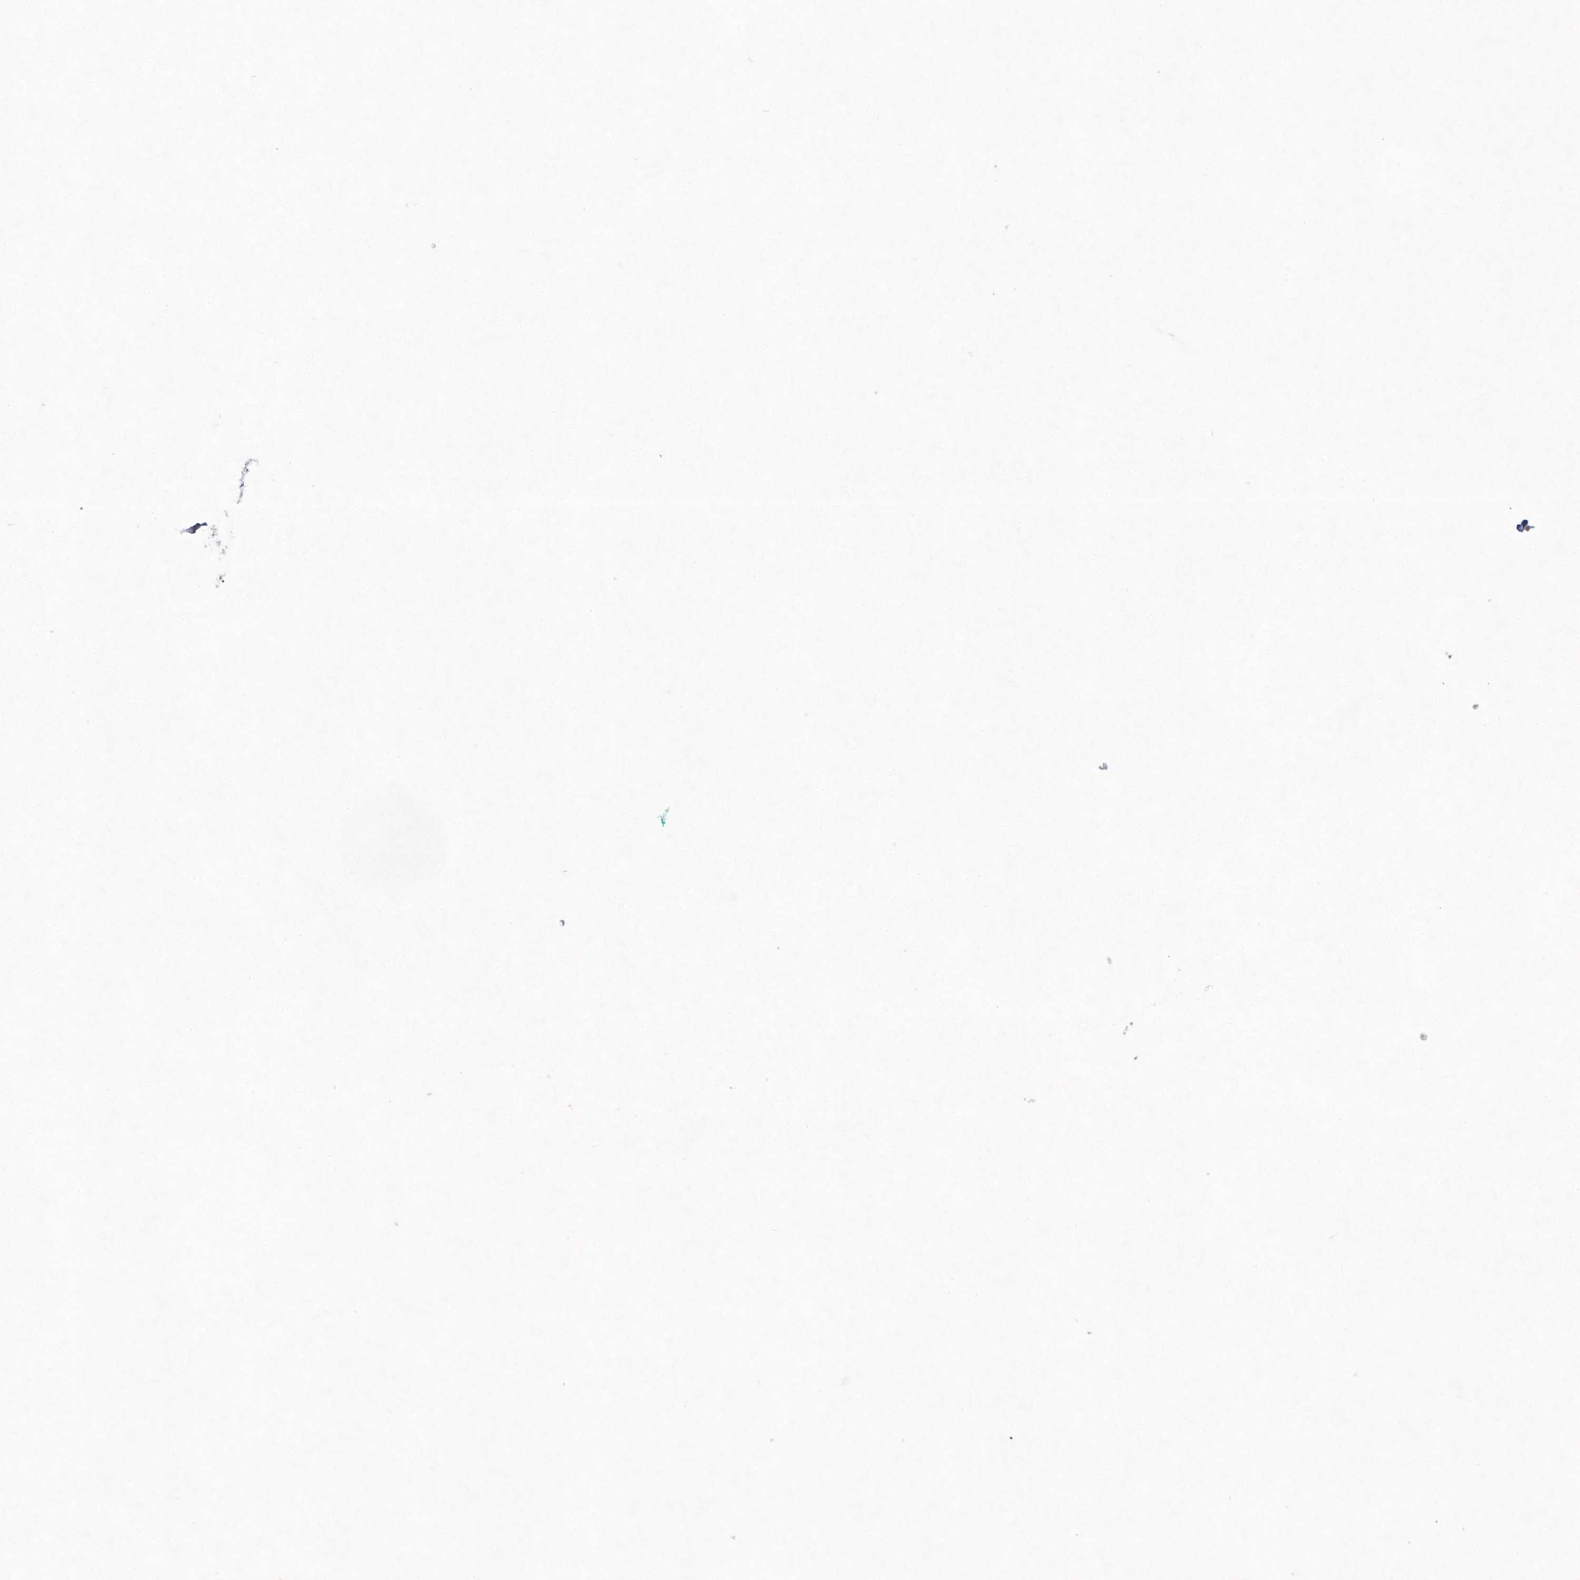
{"staining": {"intensity": "strong", "quantity": ">75%", "location": "cytoplasmic/membranous"}, "tissue": "pancreatic cancer", "cell_type": "Tumor cells", "image_type": "cancer", "snomed": [{"axis": "morphology", "description": "Adenocarcinoma, NOS"}, {"axis": "topography", "description": "Pancreas"}], "caption": "Immunohistochemistry histopathology image of adenocarcinoma (pancreatic) stained for a protein (brown), which displays high levels of strong cytoplasmic/membranous expression in approximately >75% of tumor cells.", "gene": "CPSF3", "patient": {"sex": "female", "age": 72}}